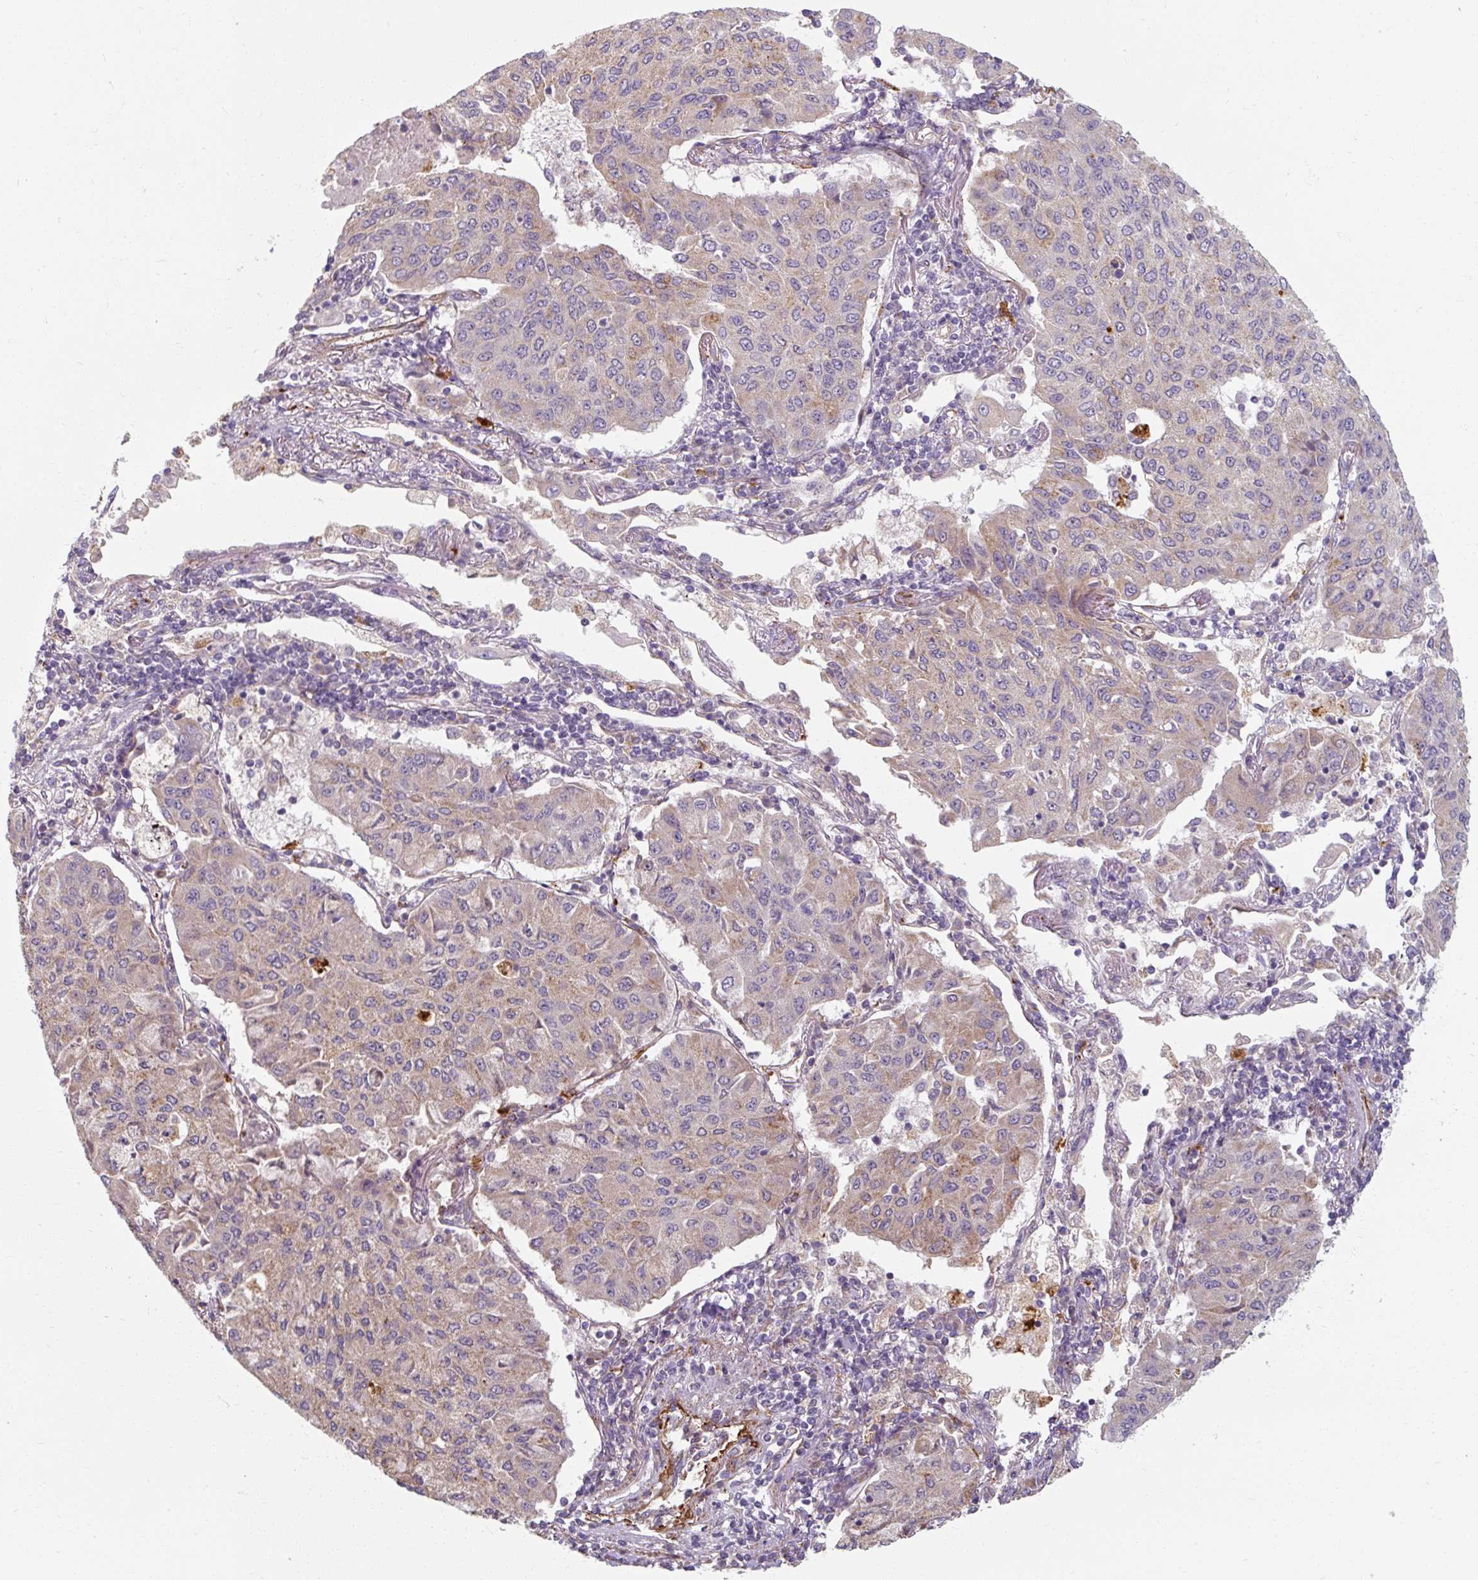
{"staining": {"intensity": "weak", "quantity": "<25%", "location": "cytoplasmic/membranous"}, "tissue": "lung cancer", "cell_type": "Tumor cells", "image_type": "cancer", "snomed": [{"axis": "morphology", "description": "Squamous cell carcinoma, NOS"}, {"axis": "topography", "description": "Lung"}], "caption": "The immunohistochemistry micrograph has no significant positivity in tumor cells of lung squamous cell carcinoma tissue.", "gene": "MRPS5", "patient": {"sex": "male", "age": 74}}